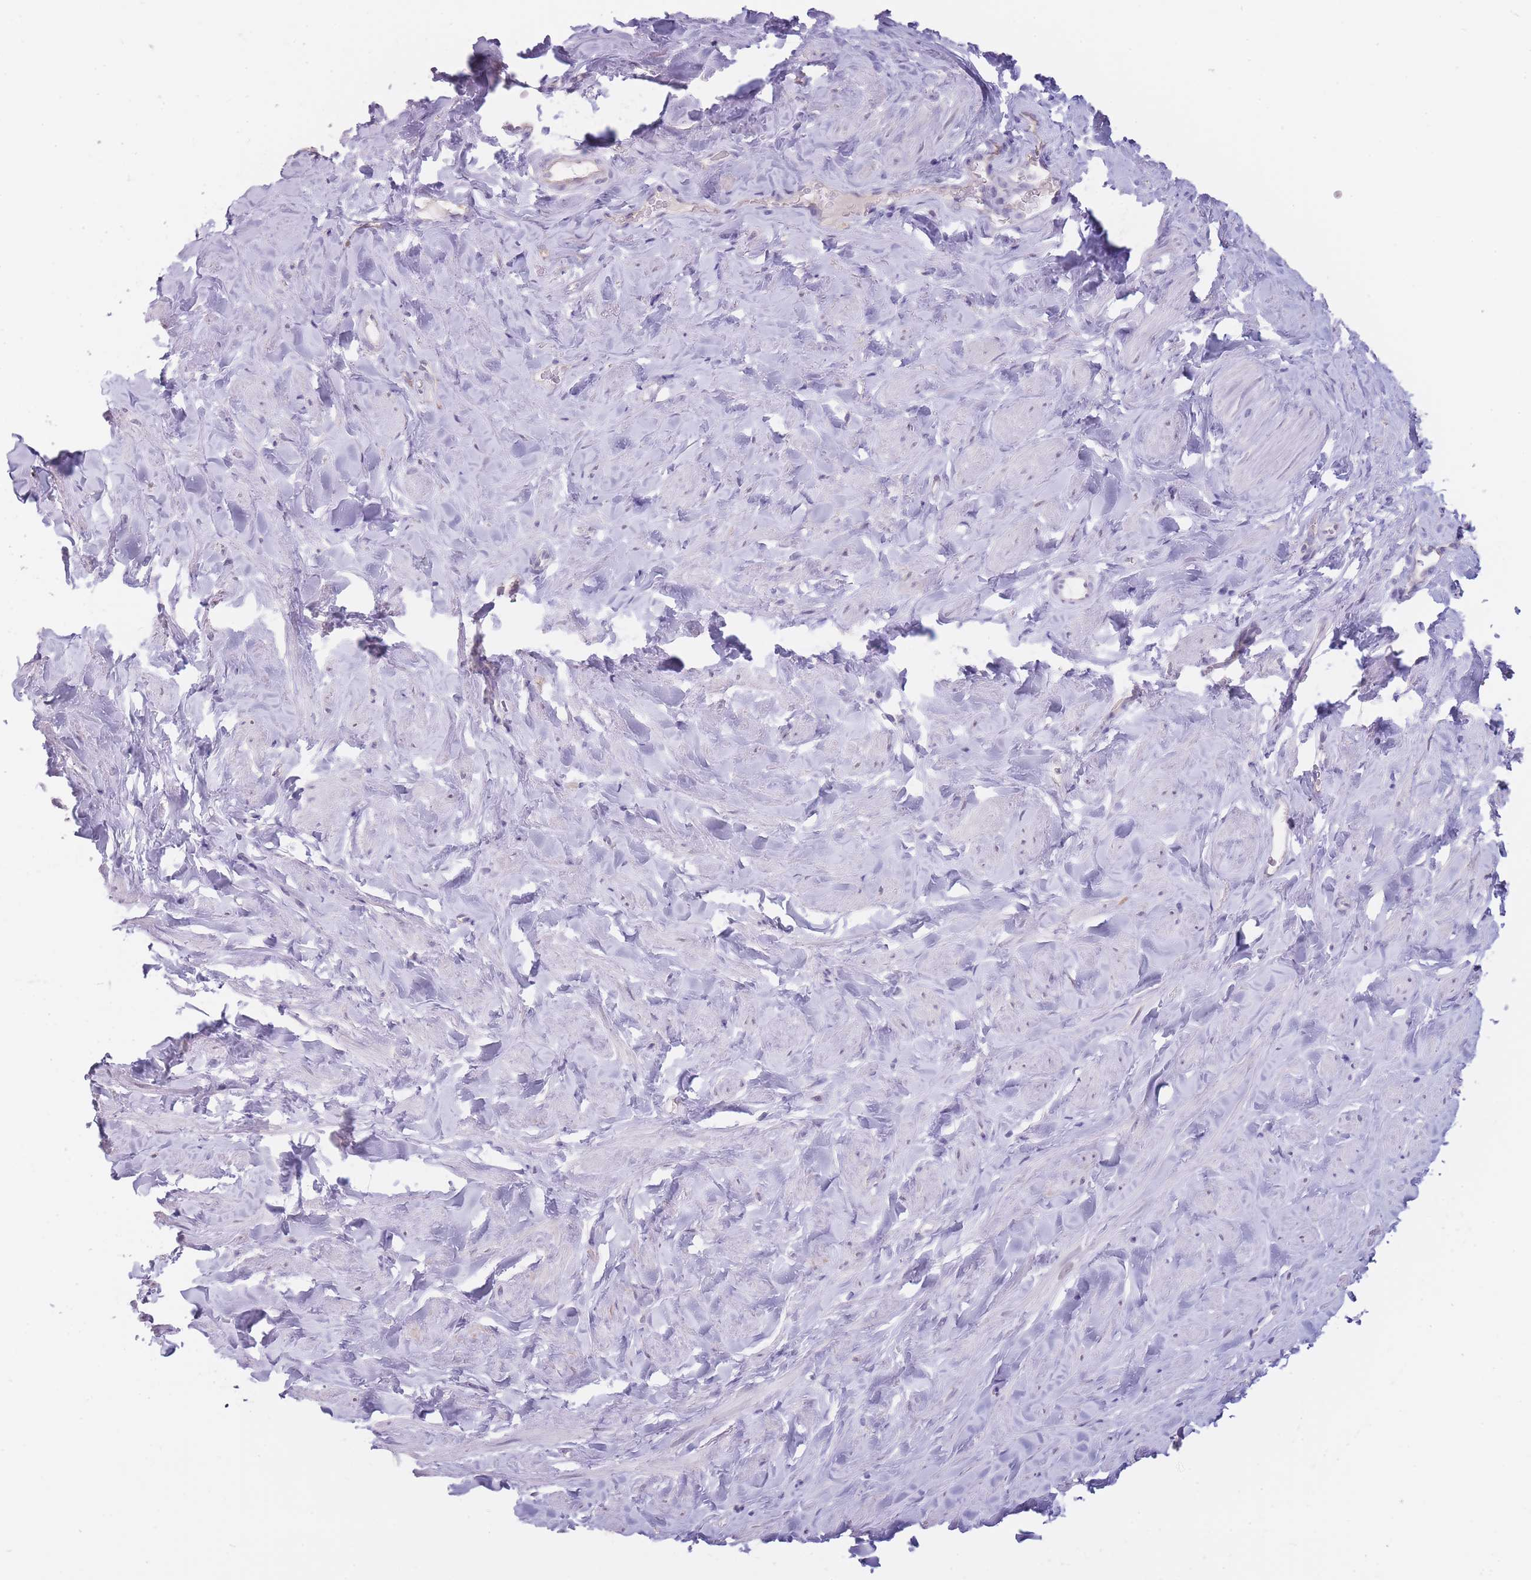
{"staining": {"intensity": "negative", "quantity": "none", "location": "none"}, "tissue": "smooth muscle", "cell_type": "Smooth muscle cells", "image_type": "normal", "snomed": [{"axis": "morphology", "description": "Normal tissue, NOS"}, {"axis": "topography", "description": "Smooth muscle"}, {"axis": "topography", "description": "Peripheral nerve tissue"}], "caption": "Micrograph shows no protein staining in smooth muscle cells of normal smooth muscle.", "gene": "DCANP1", "patient": {"sex": "male", "age": 69}}